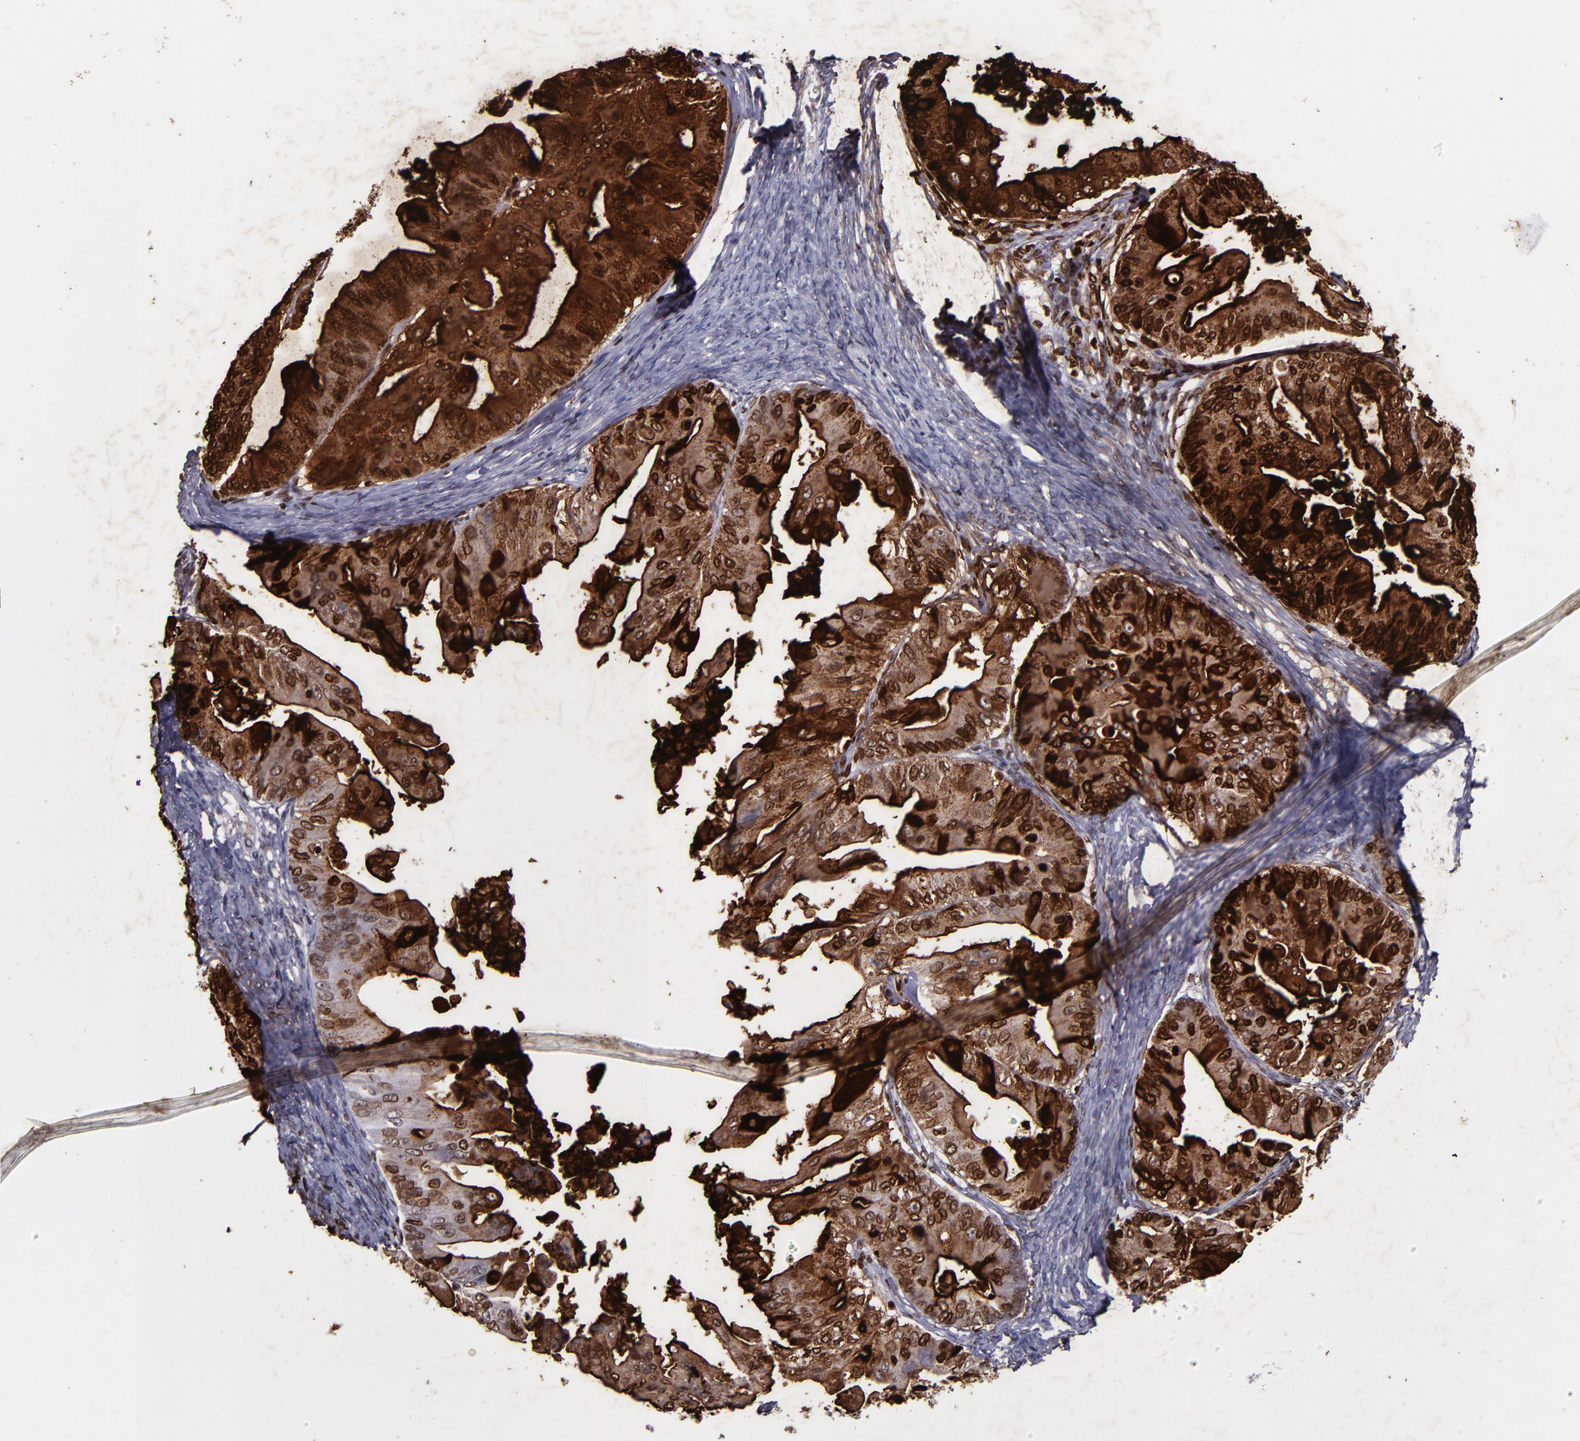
{"staining": {"intensity": "strong", "quantity": ">75%", "location": "cytoplasmic/membranous"}, "tissue": "ovarian cancer", "cell_type": "Tumor cells", "image_type": "cancer", "snomed": [{"axis": "morphology", "description": "Cystadenocarcinoma, mucinous, NOS"}, {"axis": "topography", "description": "Ovary"}], "caption": "An image showing strong cytoplasmic/membranous expression in about >75% of tumor cells in ovarian cancer (mucinous cystadenocarcinoma), as visualized by brown immunohistochemical staining.", "gene": "MFGE8", "patient": {"sex": "female", "age": 37}}